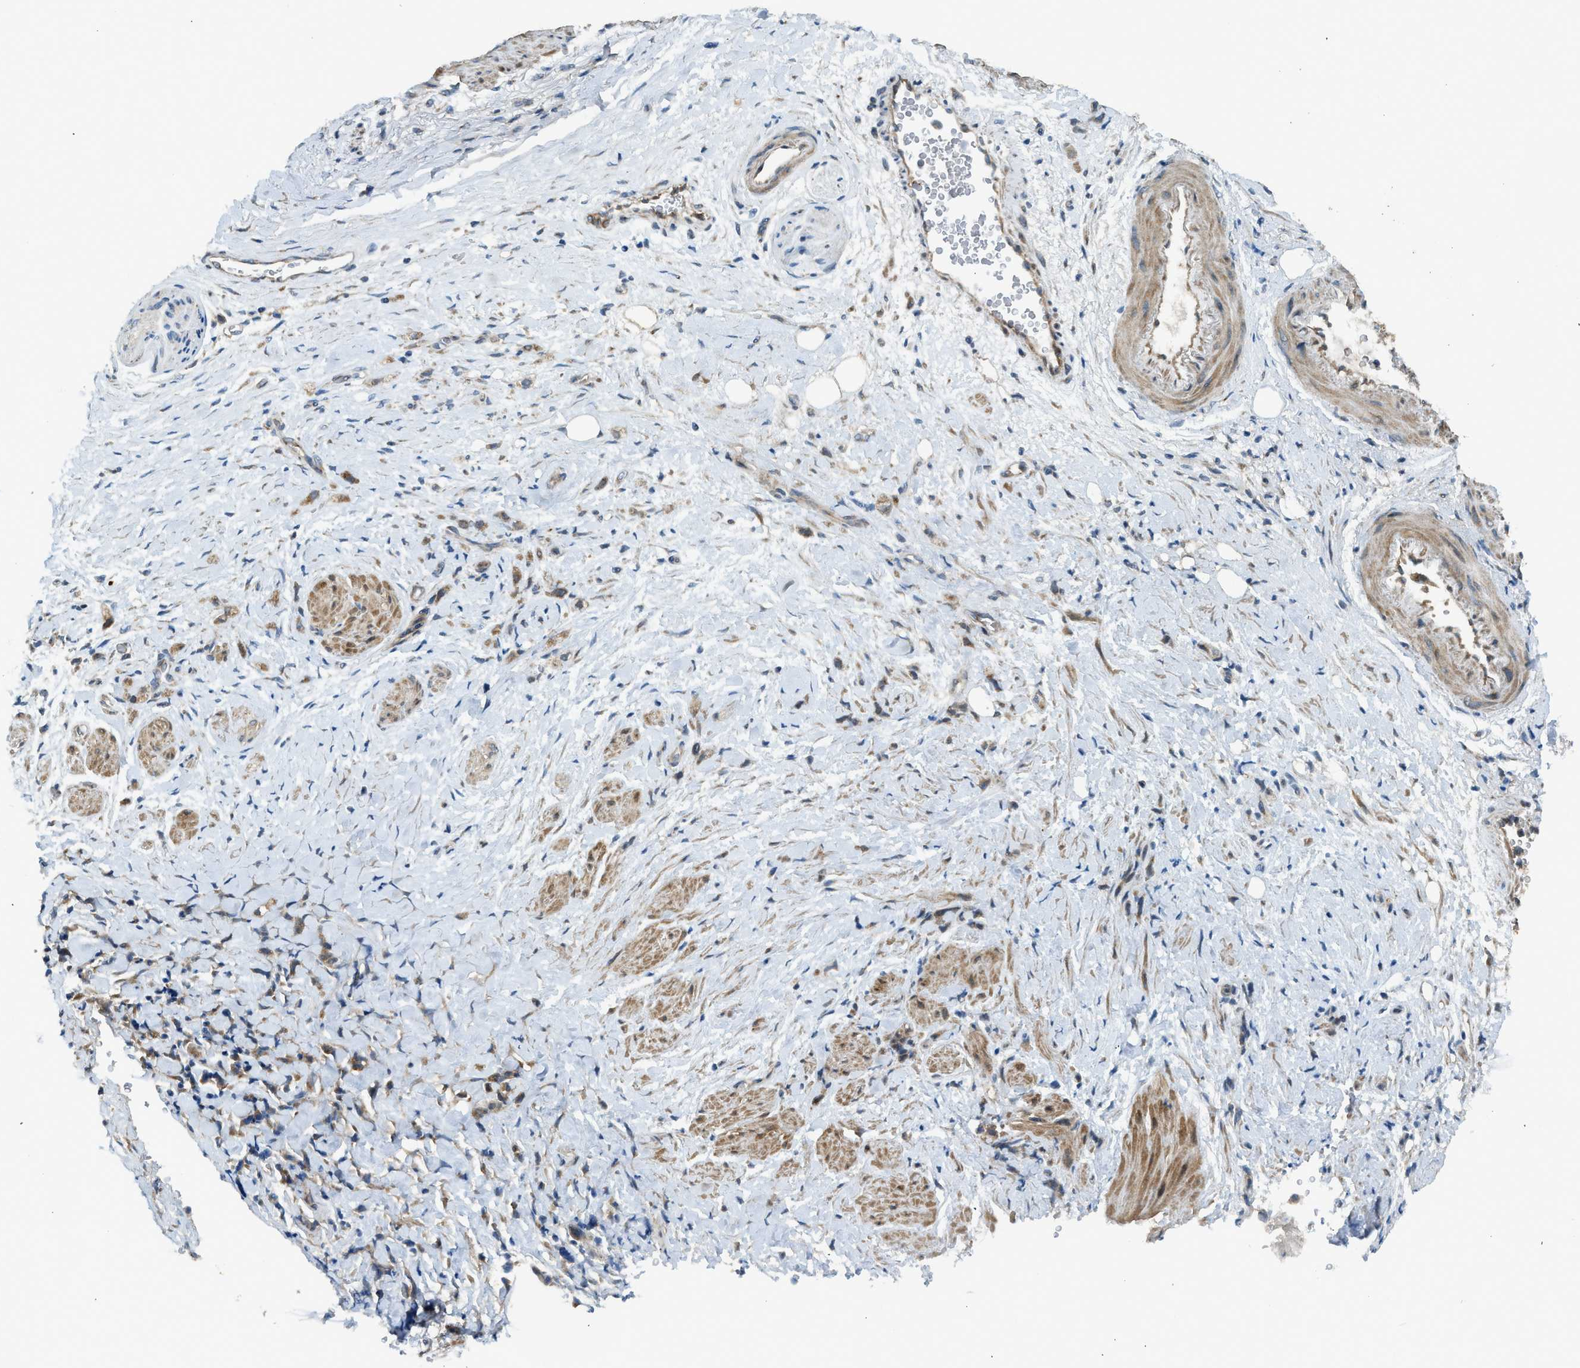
{"staining": {"intensity": "moderate", "quantity": ">75%", "location": "cytoplasmic/membranous"}, "tissue": "stomach cancer", "cell_type": "Tumor cells", "image_type": "cancer", "snomed": [{"axis": "morphology", "description": "Adenocarcinoma, NOS"}, {"axis": "topography", "description": "Stomach"}], "caption": "Immunohistochemical staining of adenocarcinoma (stomach) shows medium levels of moderate cytoplasmic/membranous positivity in approximately >75% of tumor cells.", "gene": "STARD3", "patient": {"sex": "male", "age": 82}}